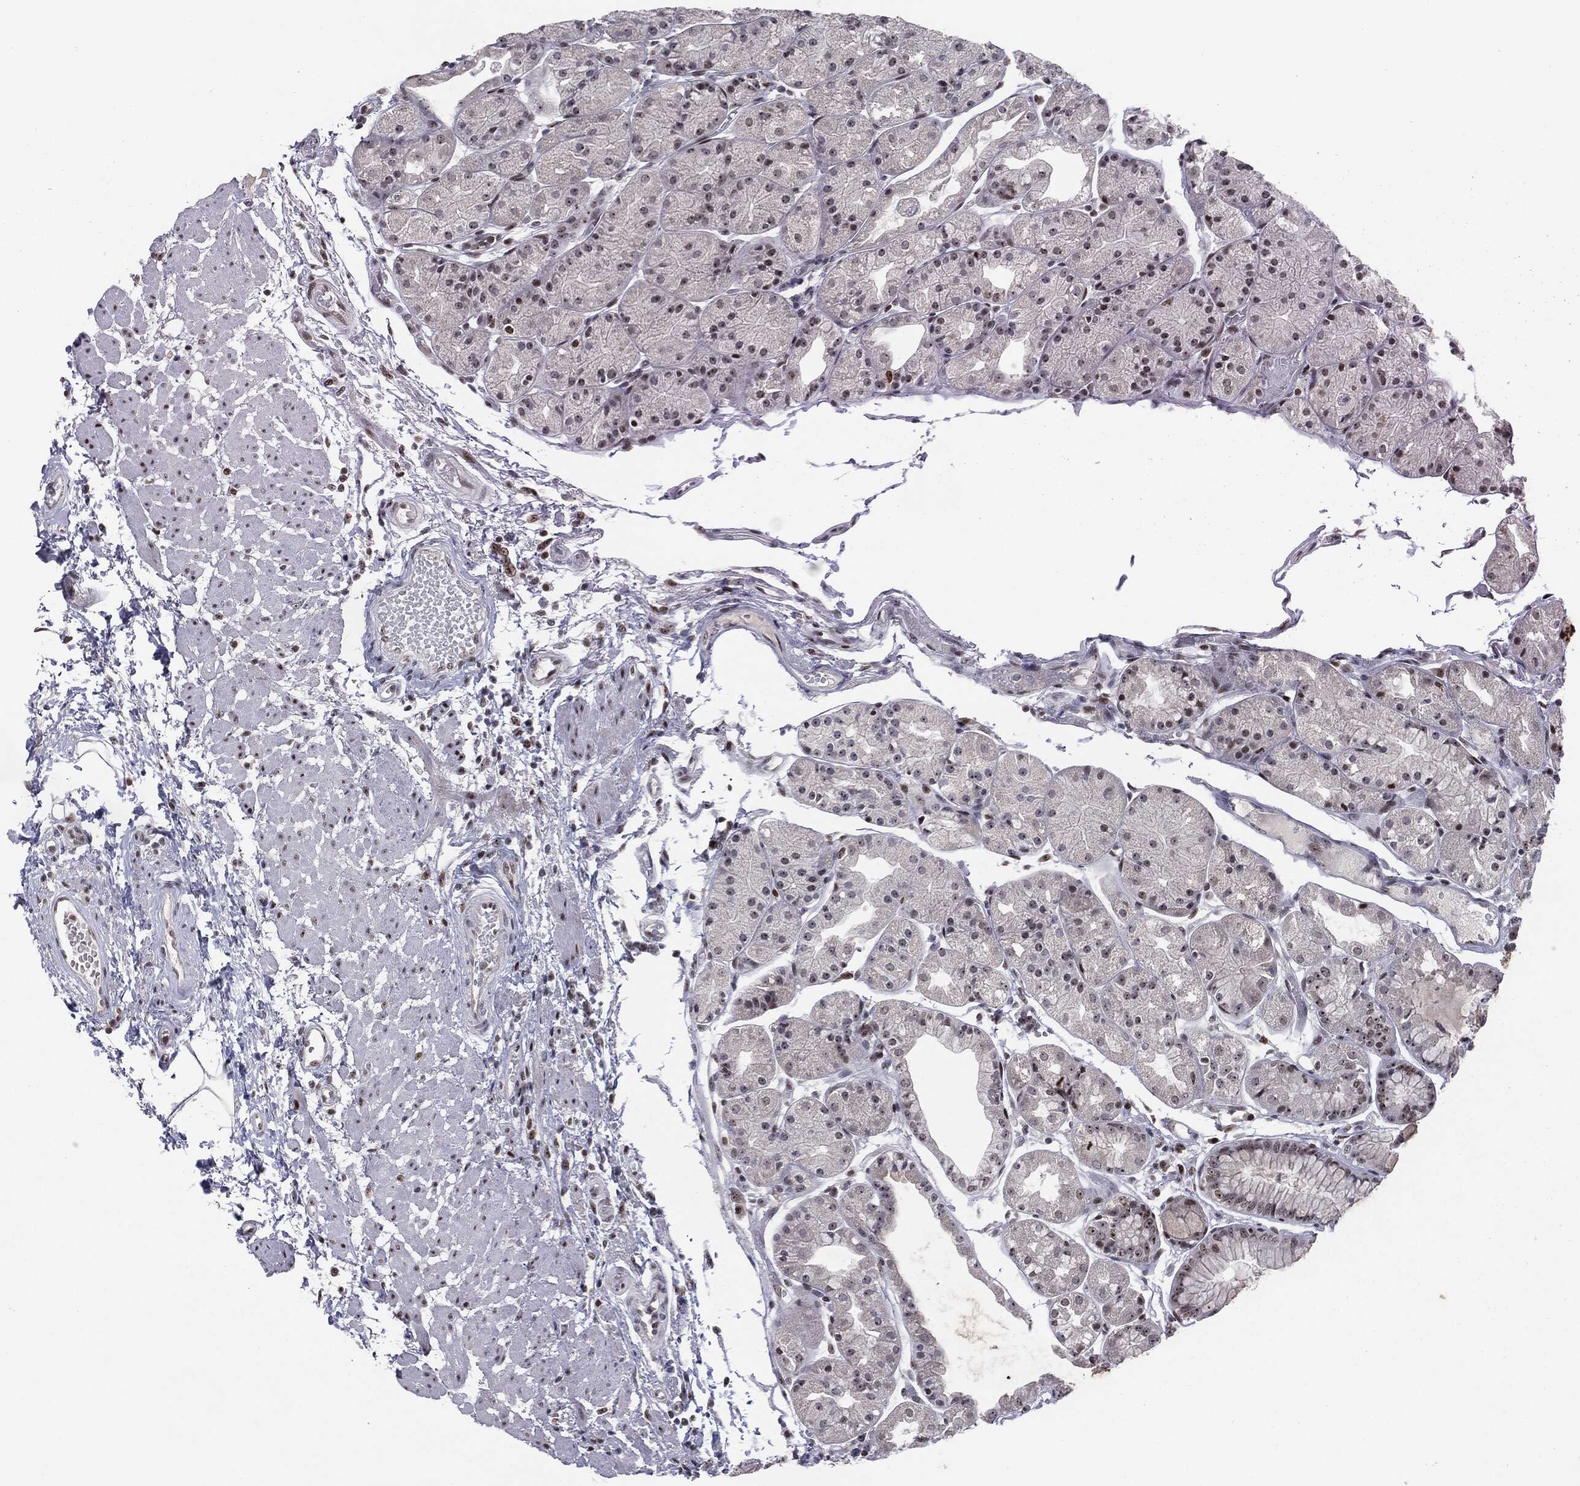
{"staining": {"intensity": "weak", "quantity": "<25%", "location": "nuclear"}, "tissue": "stomach", "cell_type": "Glandular cells", "image_type": "normal", "snomed": [{"axis": "morphology", "description": "Normal tissue, NOS"}, {"axis": "topography", "description": "Stomach, upper"}], "caption": "A micrograph of stomach stained for a protein exhibits no brown staining in glandular cells.", "gene": "MDC1", "patient": {"sex": "male", "age": 72}}